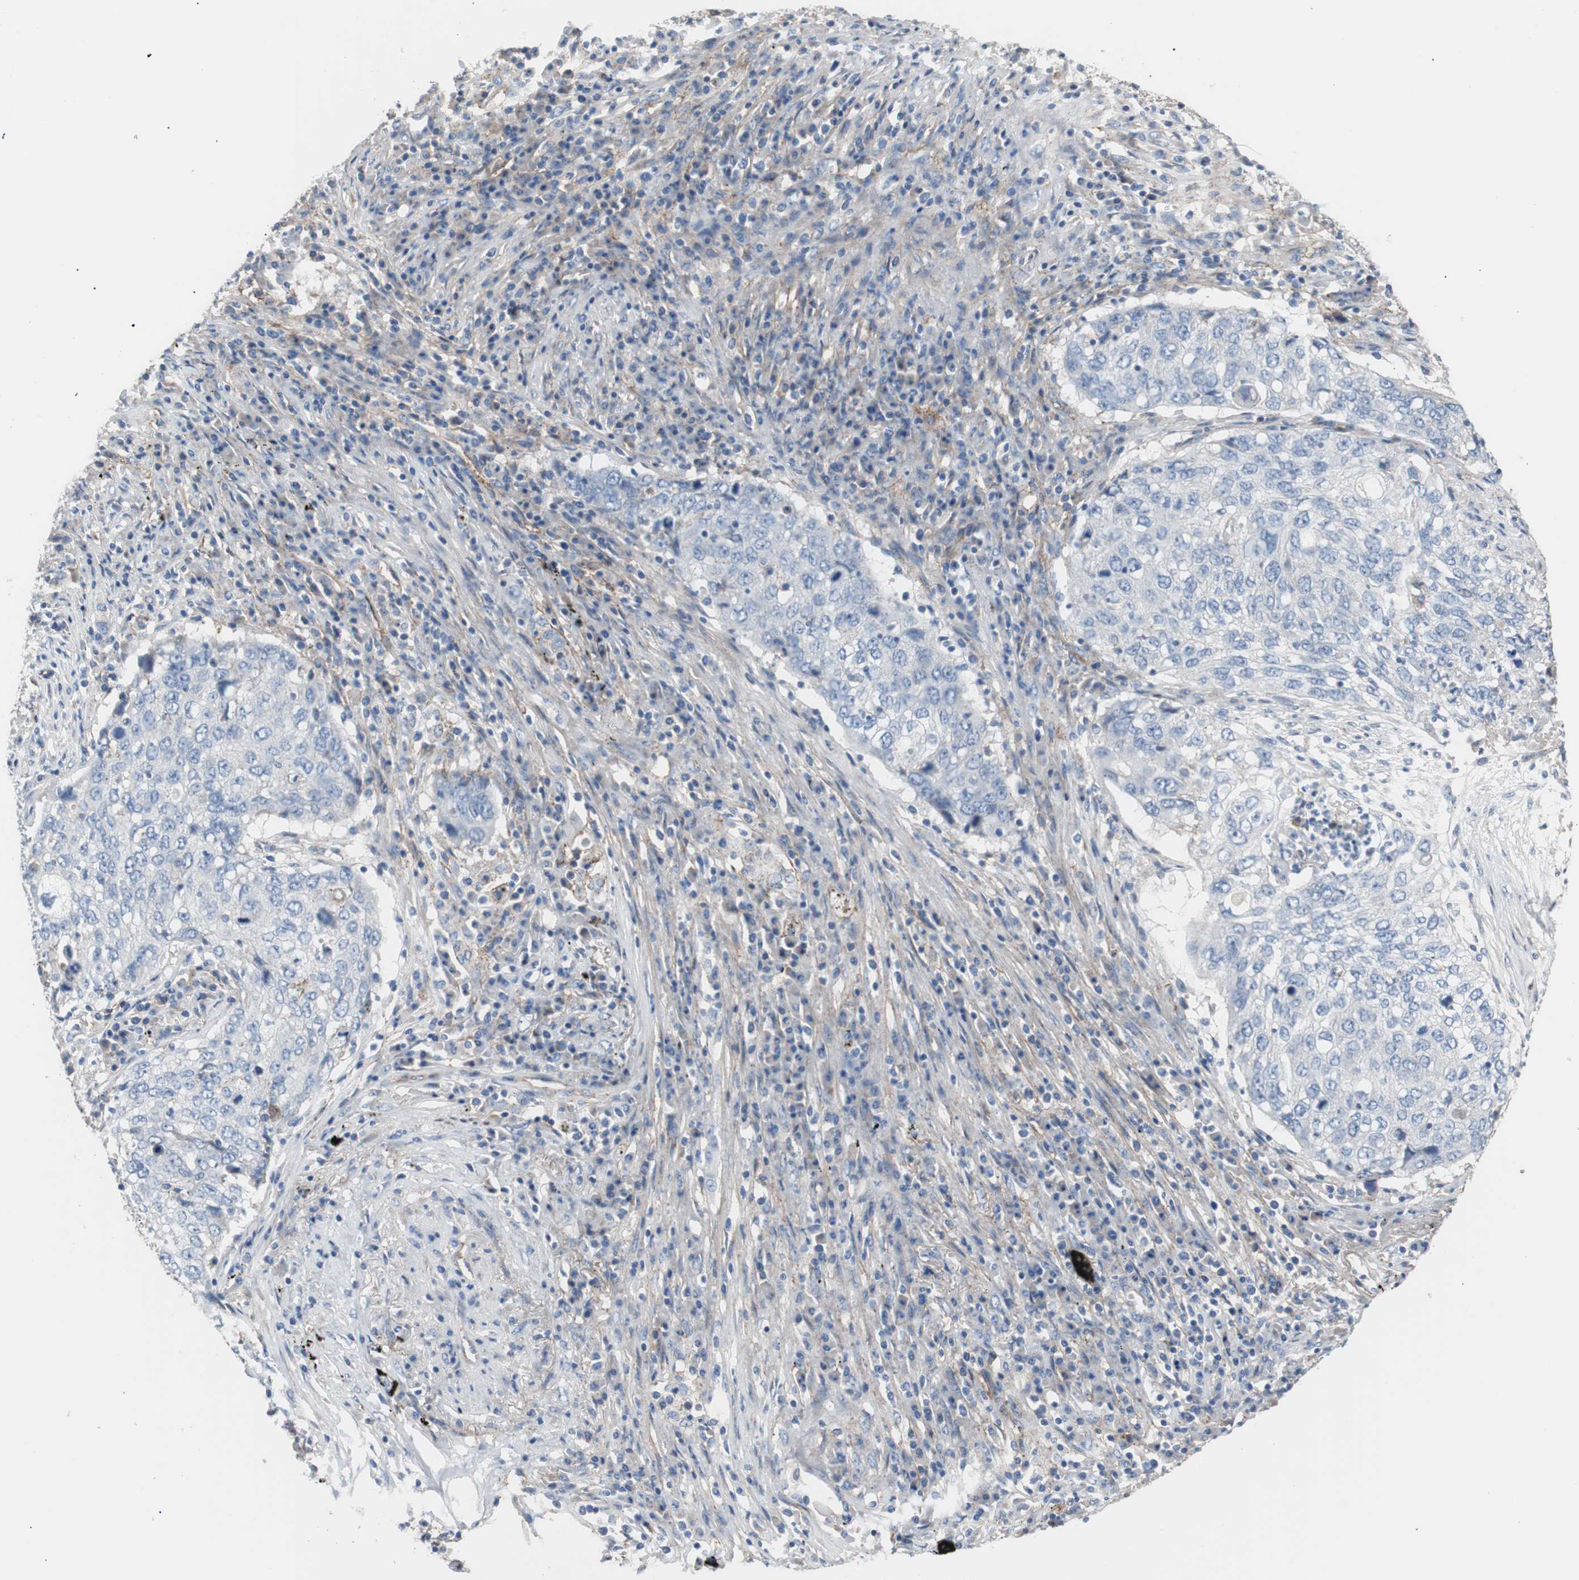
{"staining": {"intensity": "negative", "quantity": "none", "location": "none"}, "tissue": "lung cancer", "cell_type": "Tumor cells", "image_type": "cancer", "snomed": [{"axis": "morphology", "description": "Squamous cell carcinoma, NOS"}, {"axis": "topography", "description": "Lung"}], "caption": "High power microscopy photomicrograph of an IHC micrograph of squamous cell carcinoma (lung), revealing no significant expression in tumor cells.", "gene": "CD81", "patient": {"sex": "female", "age": 63}}